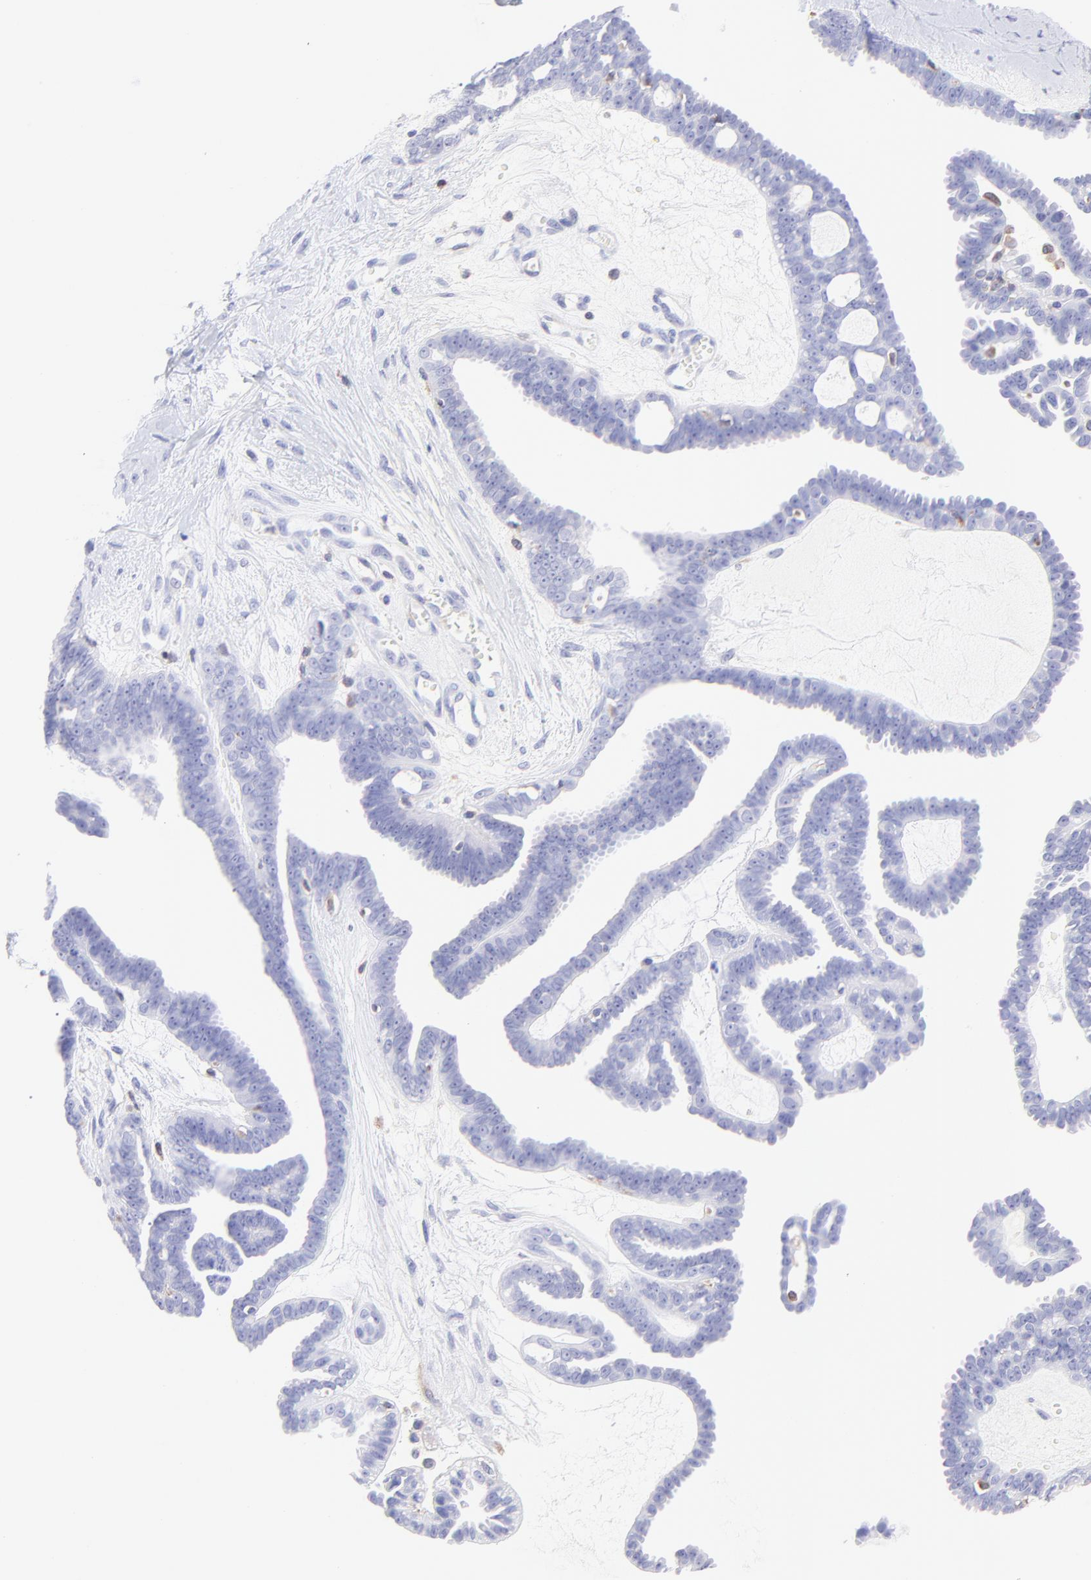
{"staining": {"intensity": "negative", "quantity": "none", "location": "none"}, "tissue": "ovarian cancer", "cell_type": "Tumor cells", "image_type": "cancer", "snomed": [{"axis": "morphology", "description": "Cystadenocarcinoma, serous, NOS"}, {"axis": "topography", "description": "Ovary"}], "caption": "This is an immunohistochemistry histopathology image of serous cystadenocarcinoma (ovarian). There is no positivity in tumor cells.", "gene": "IRAG2", "patient": {"sex": "female", "age": 71}}